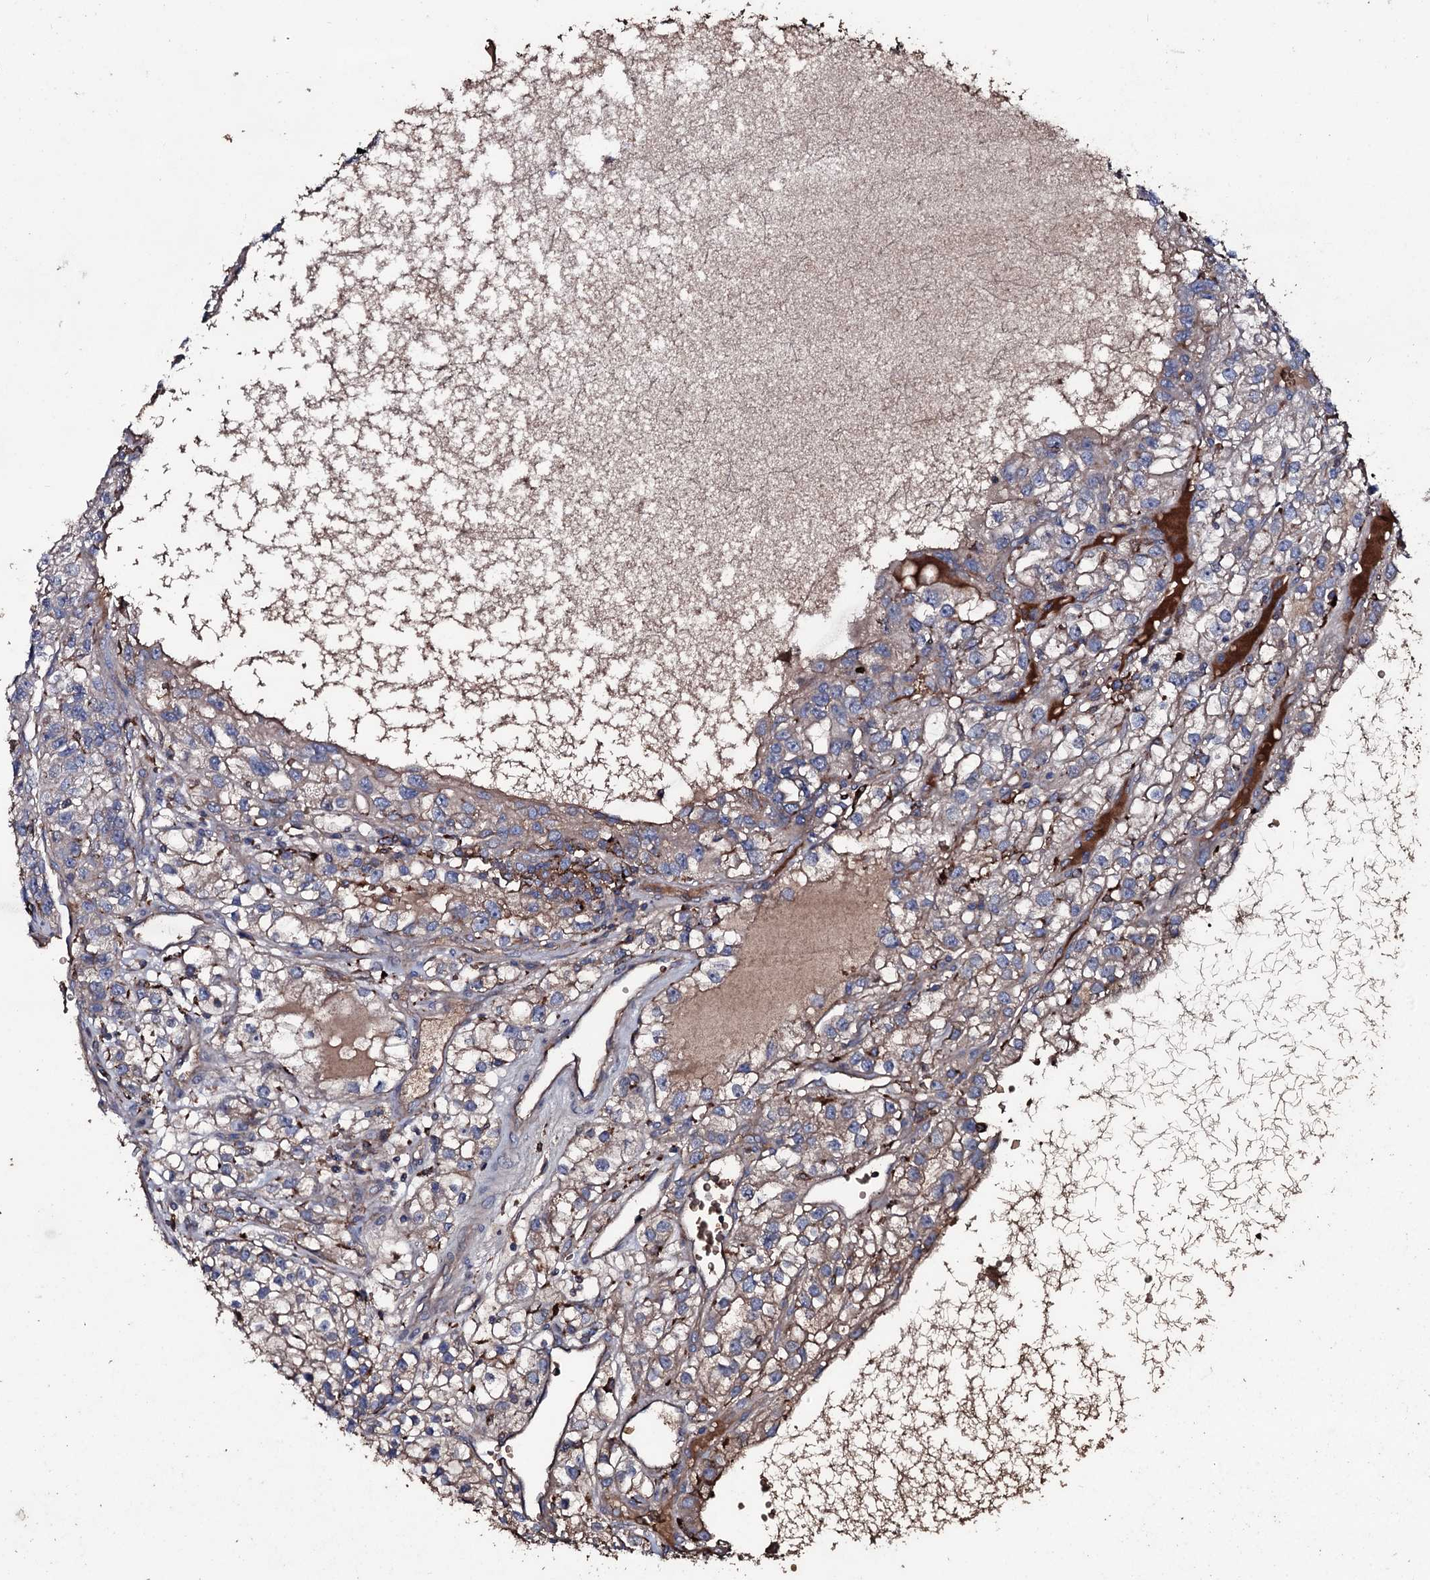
{"staining": {"intensity": "weak", "quantity": "25%-75%", "location": "cytoplasmic/membranous"}, "tissue": "renal cancer", "cell_type": "Tumor cells", "image_type": "cancer", "snomed": [{"axis": "morphology", "description": "Adenocarcinoma, NOS"}, {"axis": "topography", "description": "Kidney"}], "caption": "Renal cancer tissue demonstrates weak cytoplasmic/membranous staining in about 25%-75% of tumor cells", "gene": "ZSWIM8", "patient": {"sex": "female", "age": 57}}